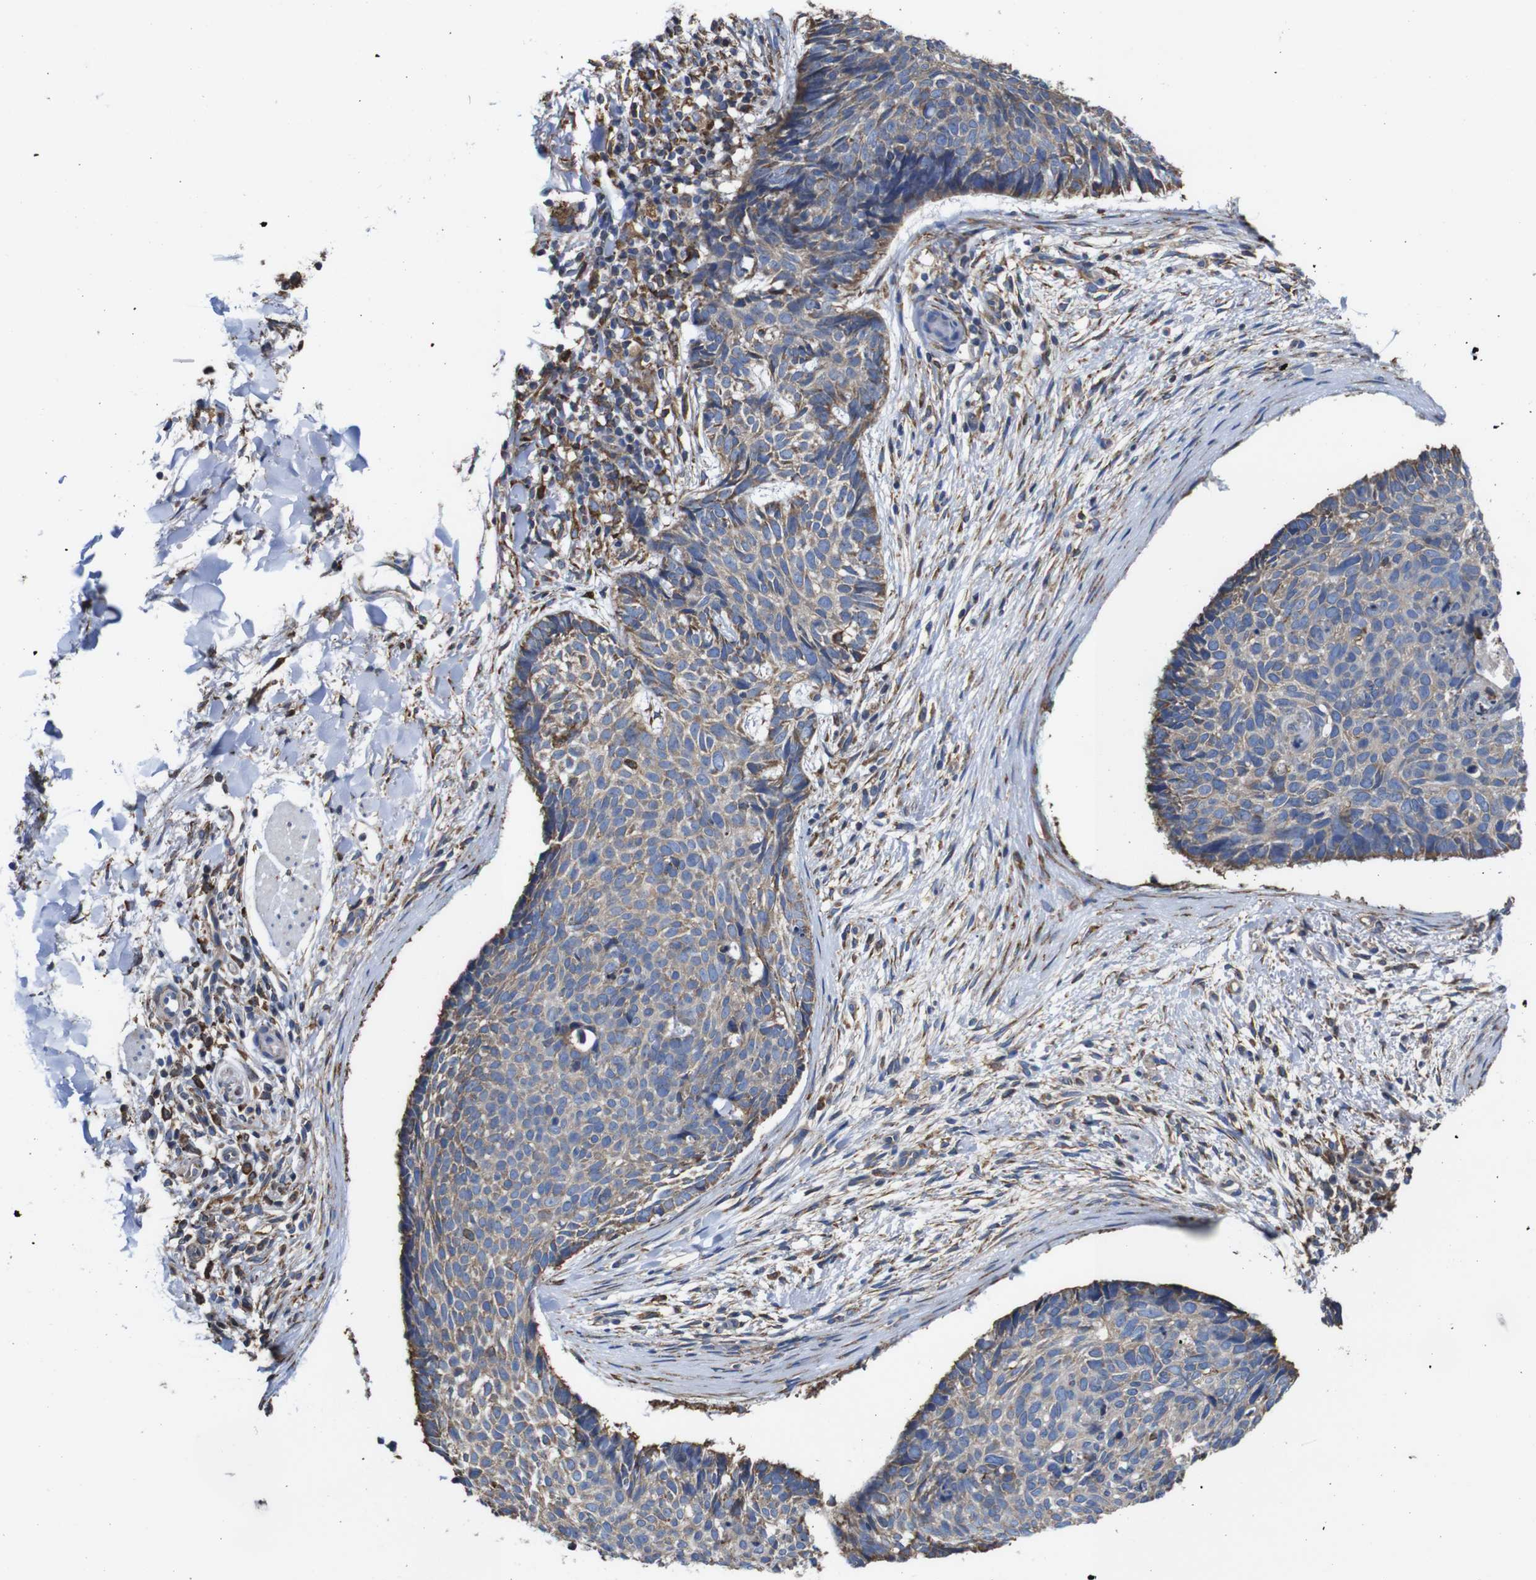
{"staining": {"intensity": "weak", "quantity": ">75%", "location": "cytoplasmic/membranous"}, "tissue": "skin cancer", "cell_type": "Tumor cells", "image_type": "cancer", "snomed": [{"axis": "morphology", "description": "Normal tissue, NOS"}, {"axis": "morphology", "description": "Basal cell carcinoma"}, {"axis": "topography", "description": "Skin"}], "caption": "An immunohistochemistry (IHC) image of neoplastic tissue is shown. Protein staining in brown shows weak cytoplasmic/membranous positivity in basal cell carcinoma (skin) within tumor cells.", "gene": "PPIB", "patient": {"sex": "female", "age": 56}}